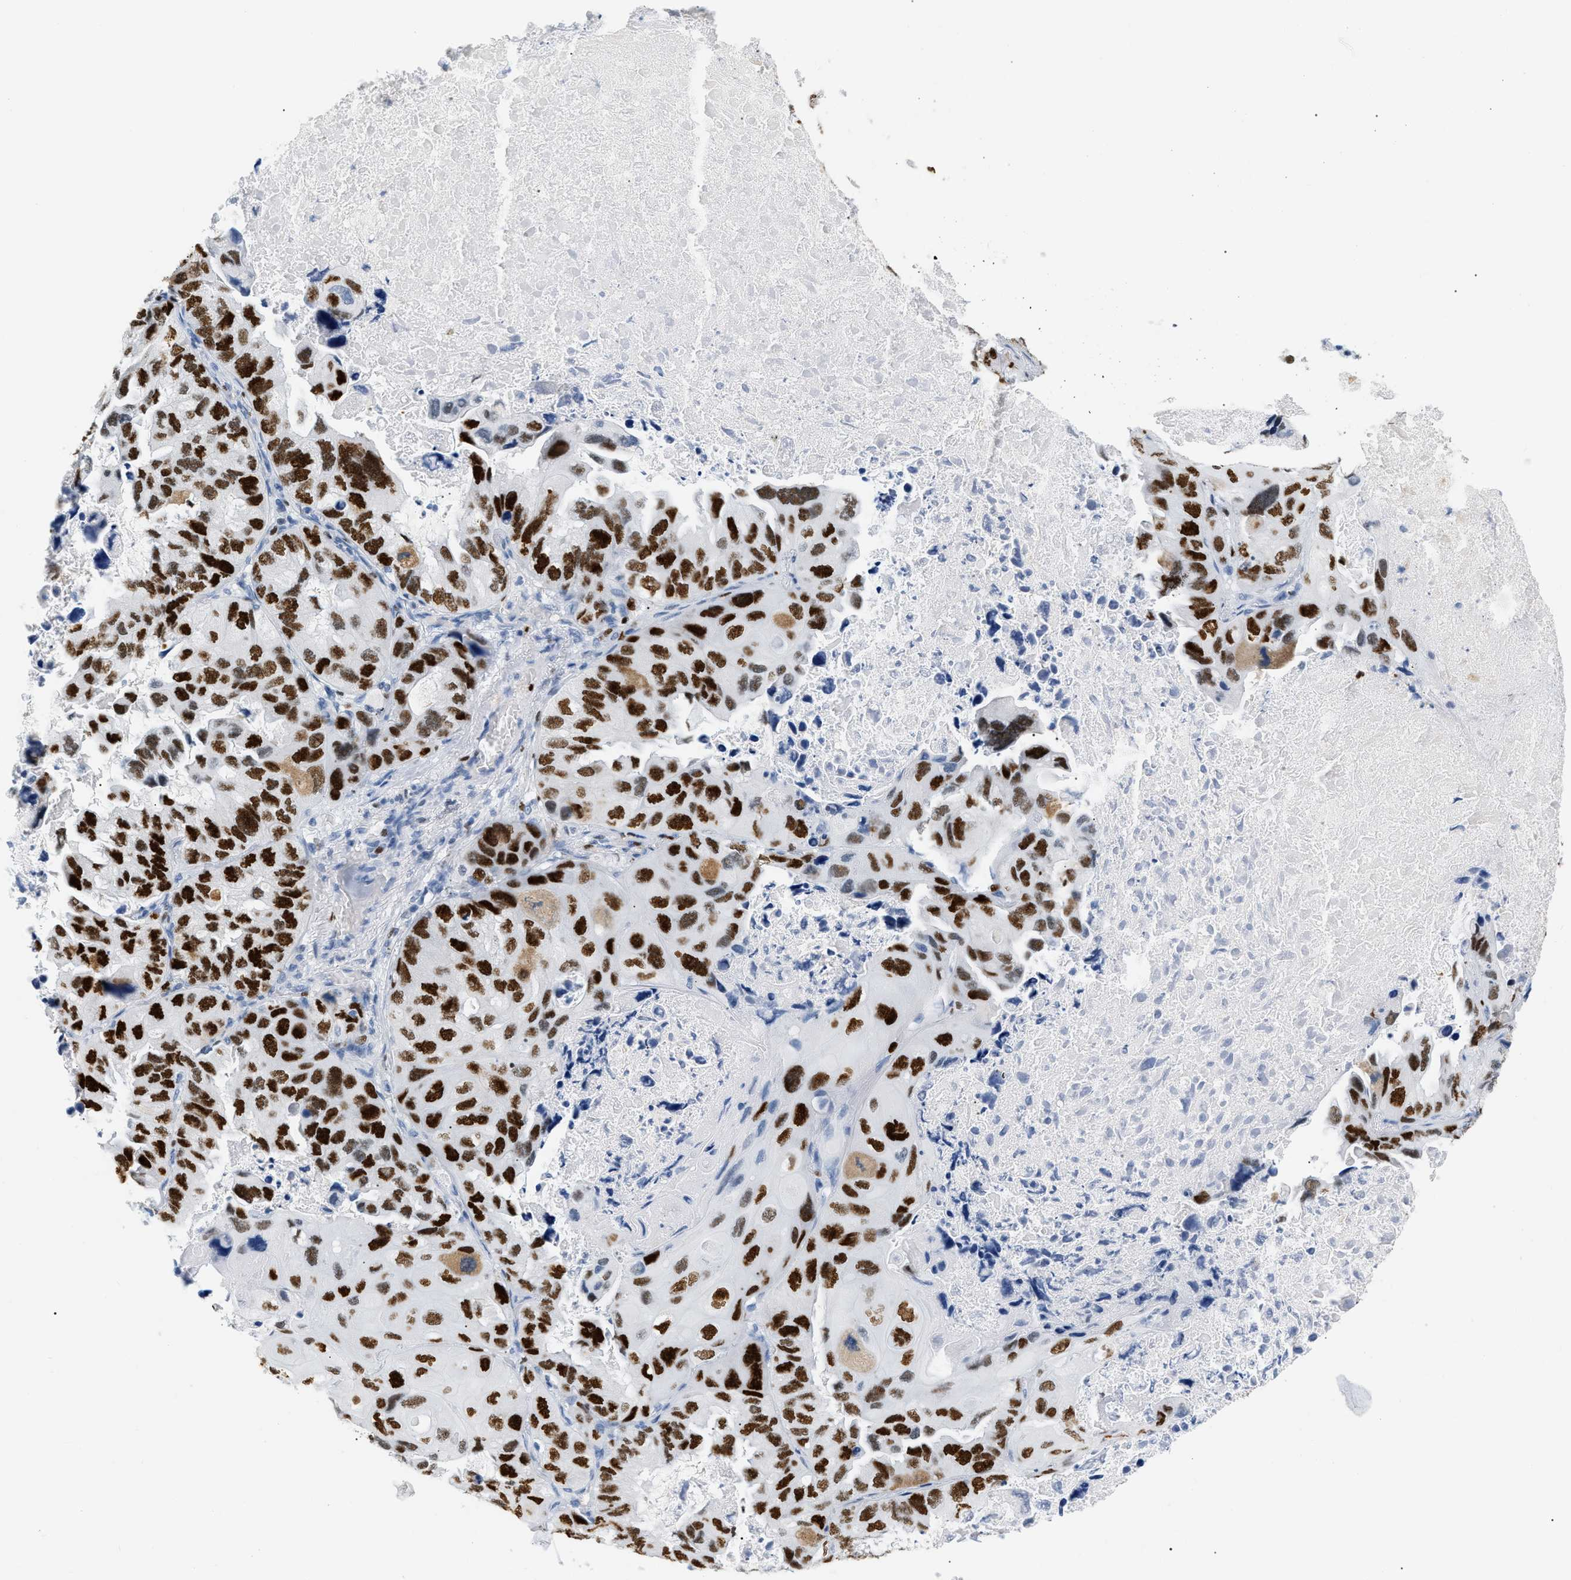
{"staining": {"intensity": "strong", "quantity": ">75%", "location": "cytoplasmic/membranous,nuclear"}, "tissue": "lung cancer", "cell_type": "Tumor cells", "image_type": "cancer", "snomed": [{"axis": "morphology", "description": "Squamous cell carcinoma, NOS"}, {"axis": "topography", "description": "Lung"}], "caption": "An IHC micrograph of tumor tissue is shown. Protein staining in brown highlights strong cytoplasmic/membranous and nuclear positivity in lung squamous cell carcinoma within tumor cells.", "gene": "MCM7", "patient": {"sex": "female", "age": 73}}